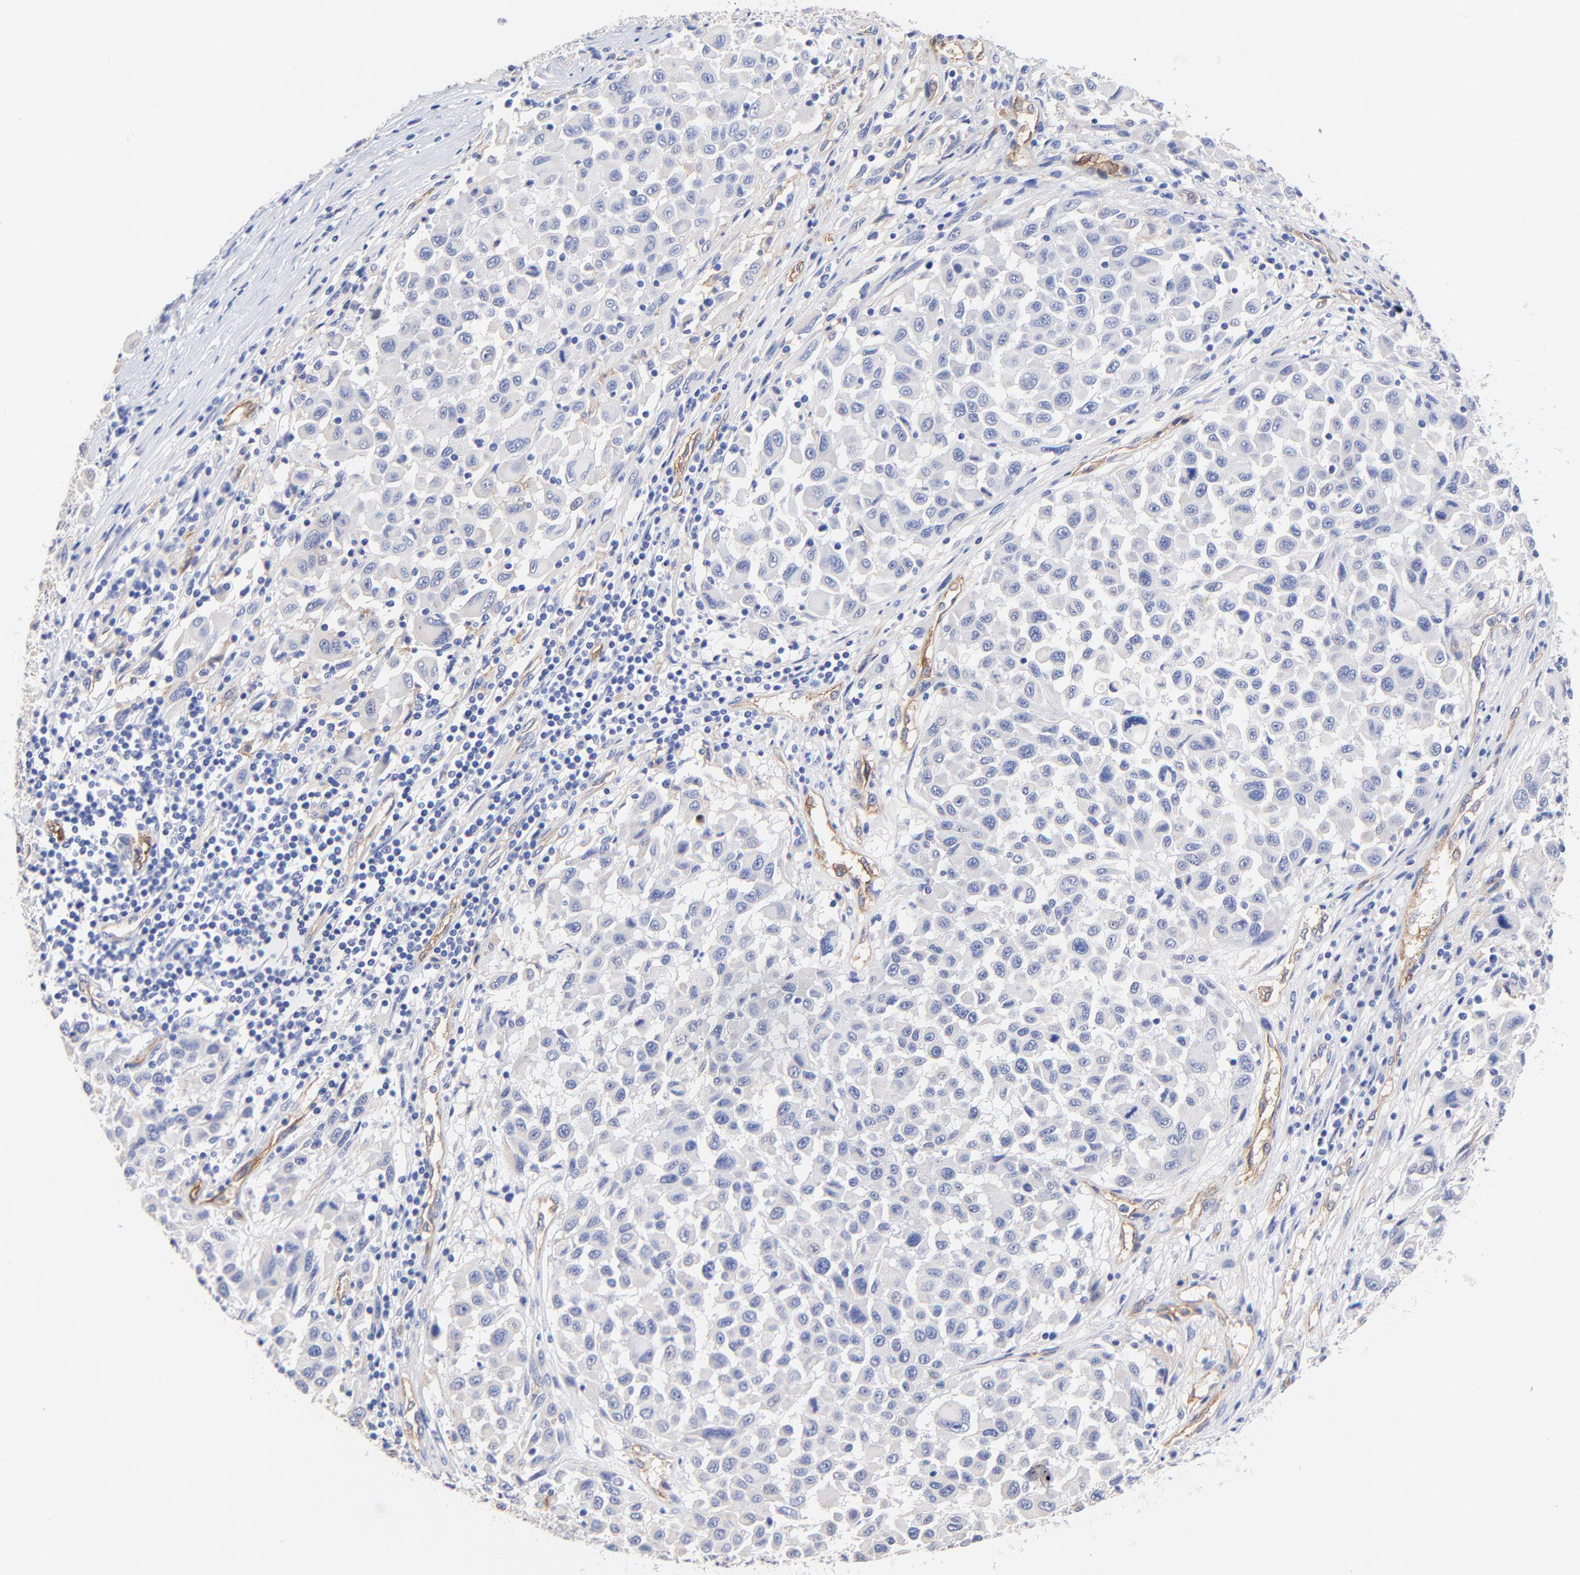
{"staining": {"intensity": "negative", "quantity": "none", "location": "none"}, "tissue": "melanoma", "cell_type": "Tumor cells", "image_type": "cancer", "snomed": [{"axis": "morphology", "description": "Malignant melanoma, Metastatic site"}, {"axis": "topography", "description": "Lymph node"}], "caption": "Malignant melanoma (metastatic site) stained for a protein using immunohistochemistry displays no staining tumor cells.", "gene": "SLC44A2", "patient": {"sex": "male", "age": 61}}